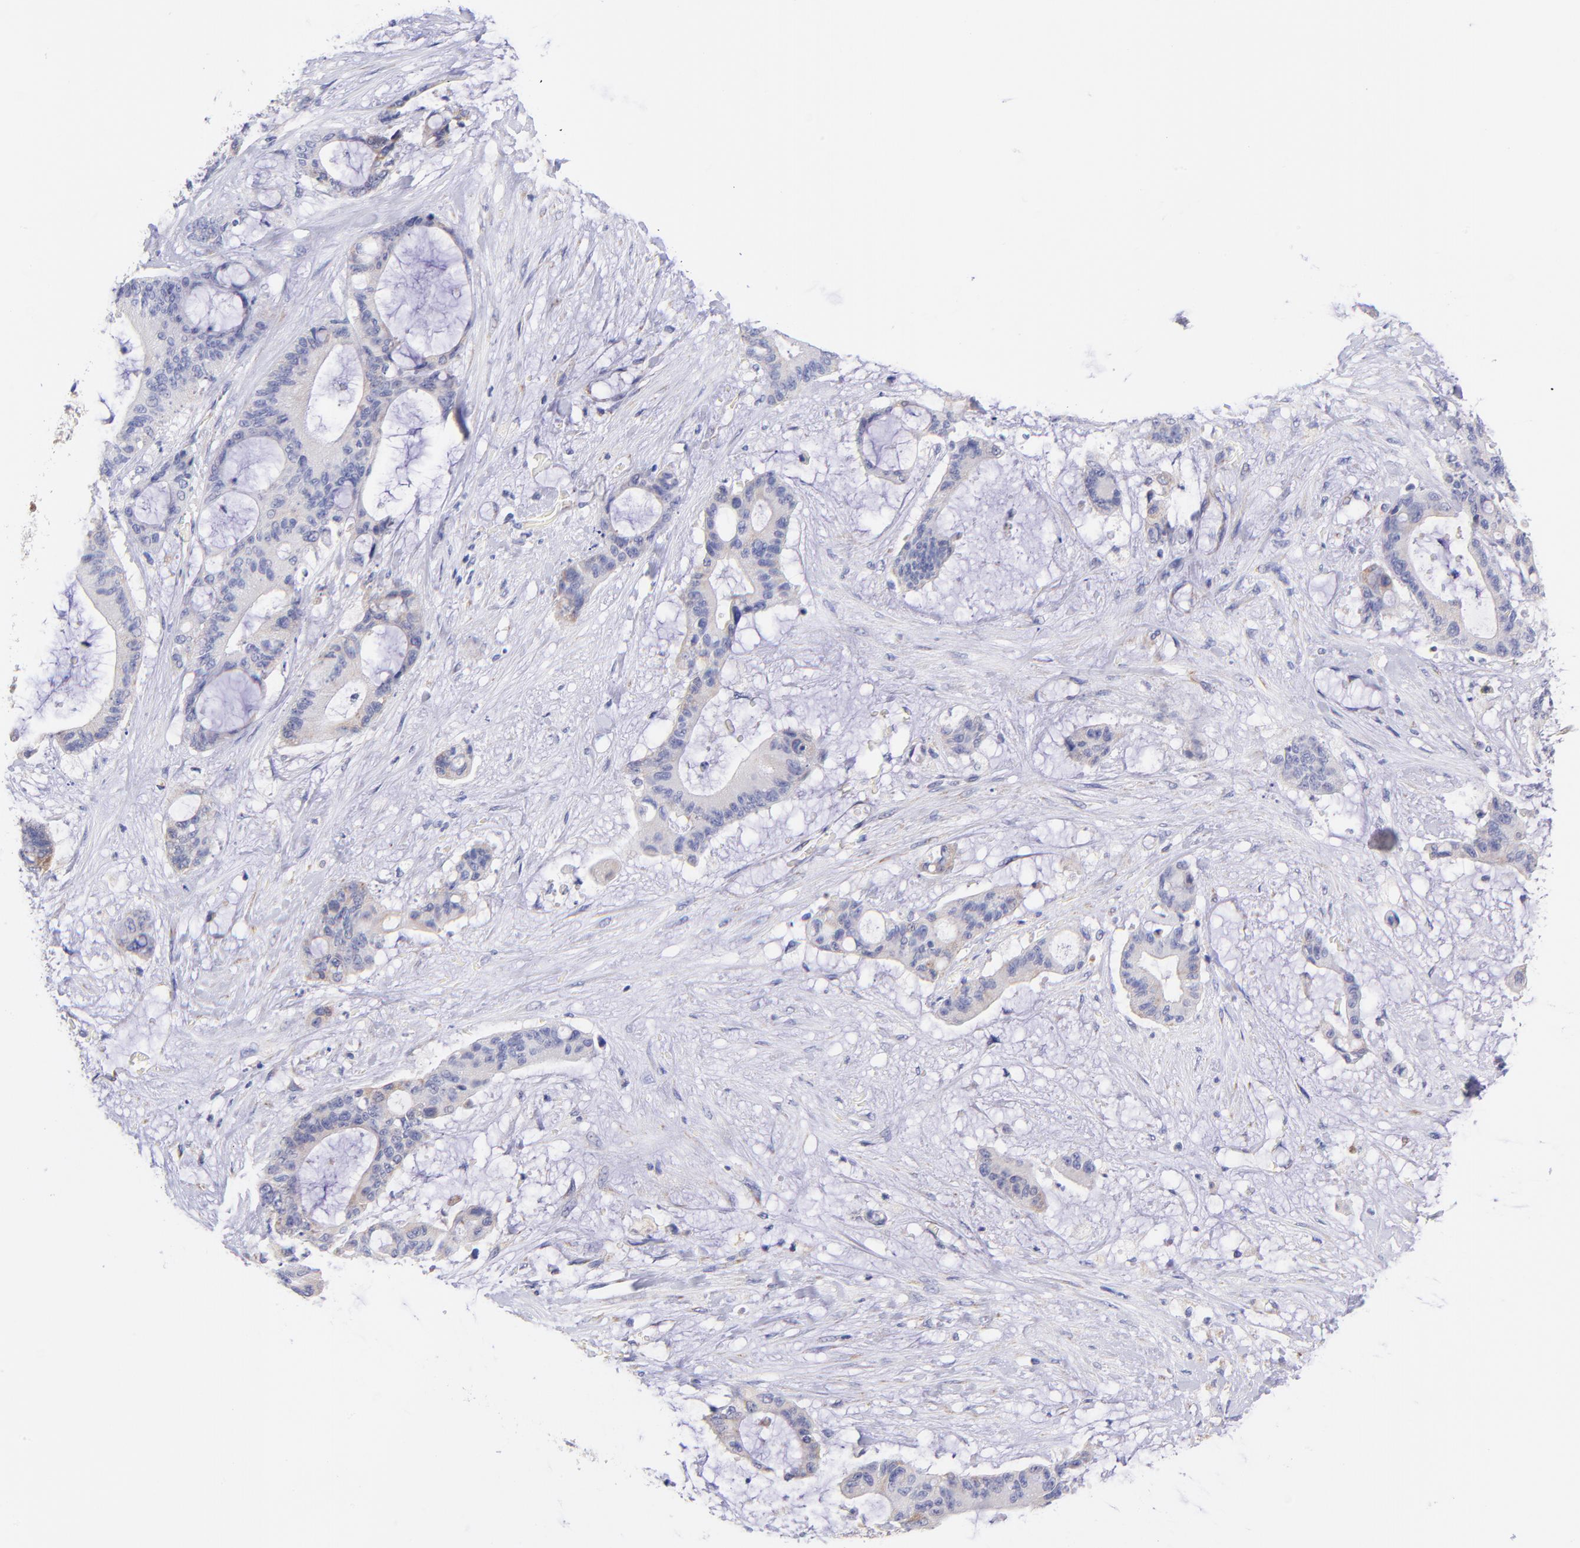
{"staining": {"intensity": "weak", "quantity": "25%-75%", "location": "cytoplasmic/membranous"}, "tissue": "liver cancer", "cell_type": "Tumor cells", "image_type": "cancer", "snomed": [{"axis": "morphology", "description": "Cholangiocarcinoma"}, {"axis": "topography", "description": "Liver"}], "caption": "Immunohistochemical staining of human liver cholangiocarcinoma exhibits weak cytoplasmic/membranous protein expression in about 25%-75% of tumor cells.", "gene": "NDUFB7", "patient": {"sex": "female", "age": 73}}